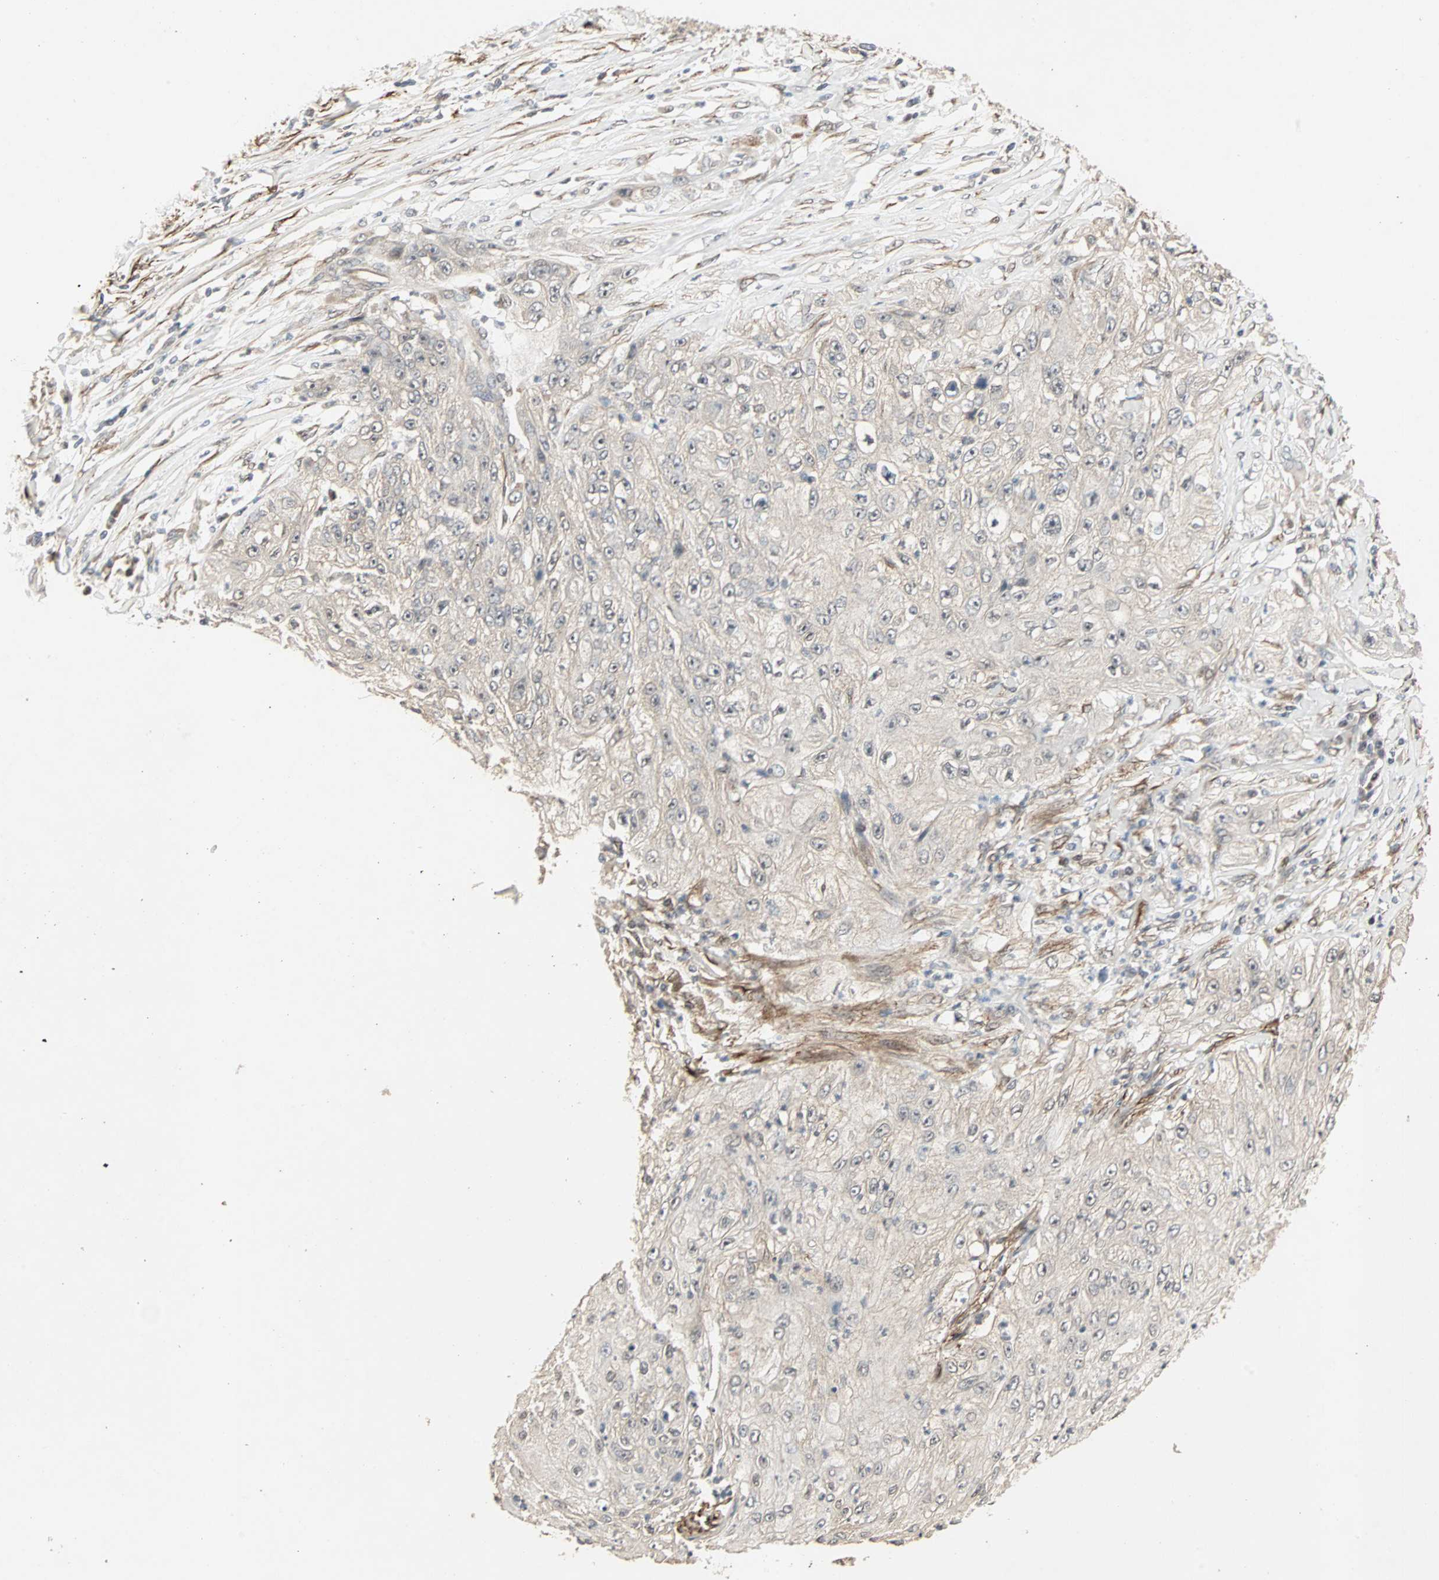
{"staining": {"intensity": "negative", "quantity": "none", "location": "none"}, "tissue": "lung cancer", "cell_type": "Tumor cells", "image_type": "cancer", "snomed": [{"axis": "morphology", "description": "Inflammation, NOS"}, {"axis": "morphology", "description": "Squamous cell carcinoma, NOS"}, {"axis": "topography", "description": "Lymph node"}, {"axis": "topography", "description": "Soft tissue"}, {"axis": "topography", "description": "Lung"}], "caption": "Immunohistochemistry (IHC) image of neoplastic tissue: squamous cell carcinoma (lung) stained with DAB (3,3'-diaminobenzidine) exhibits no significant protein staining in tumor cells.", "gene": "TRPV4", "patient": {"sex": "male", "age": 66}}